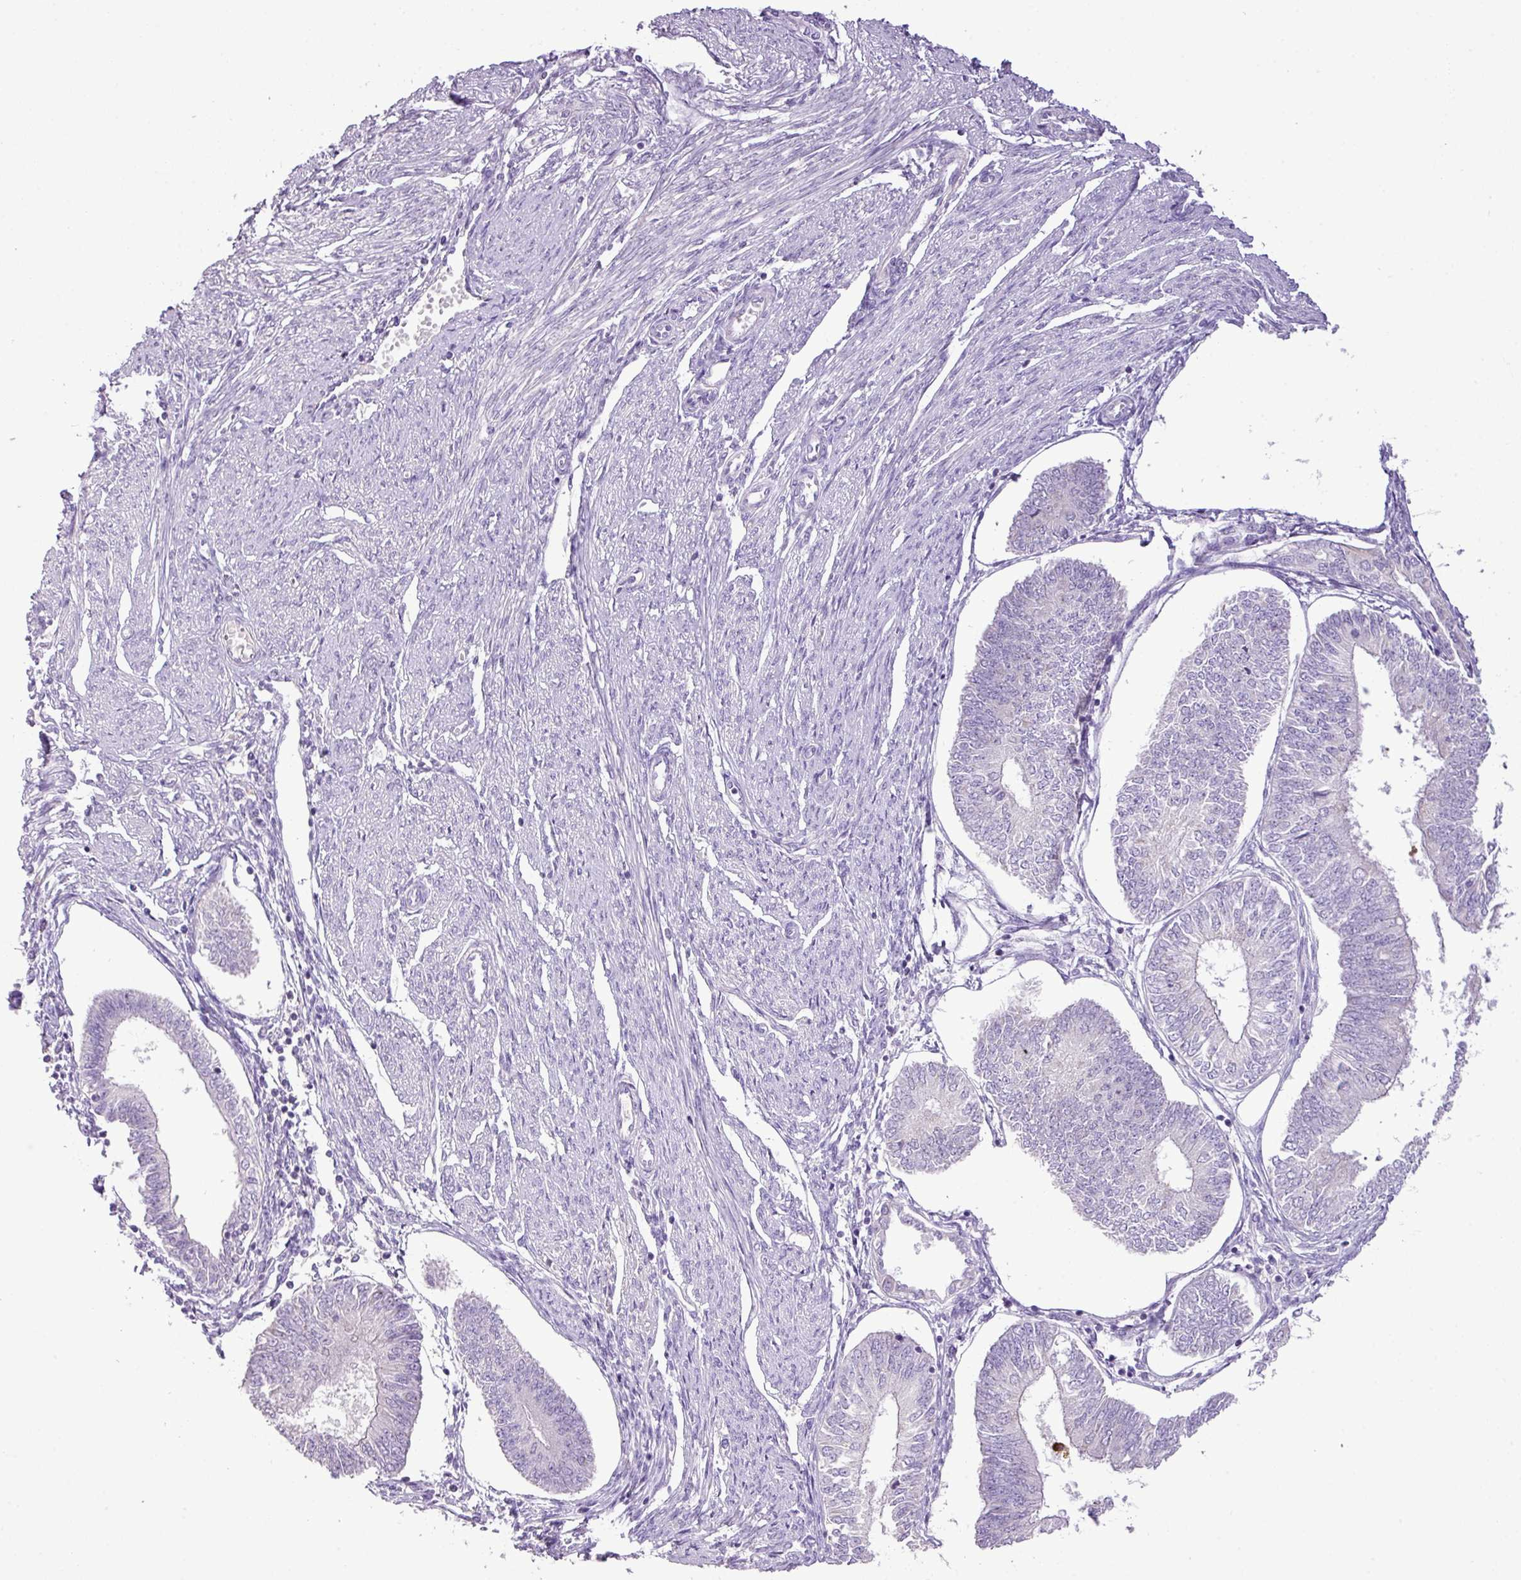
{"staining": {"intensity": "negative", "quantity": "none", "location": "none"}, "tissue": "endometrial cancer", "cell_type": "Tumor cells", "image_type": "cancer", "snomed": [{"axis": "morphology", "description": "Adenocarcinoma, NOS"}, {"axis": "topography", "description": "Endometrium"}], "caption": "Endometrial cancer (adenocarcinoma) stained for a protein using immunohistochemistry (IHC) displays no staining tumor cells.", "gene": "HTR3E", "patient": {"sex": "female", "age": 58}}